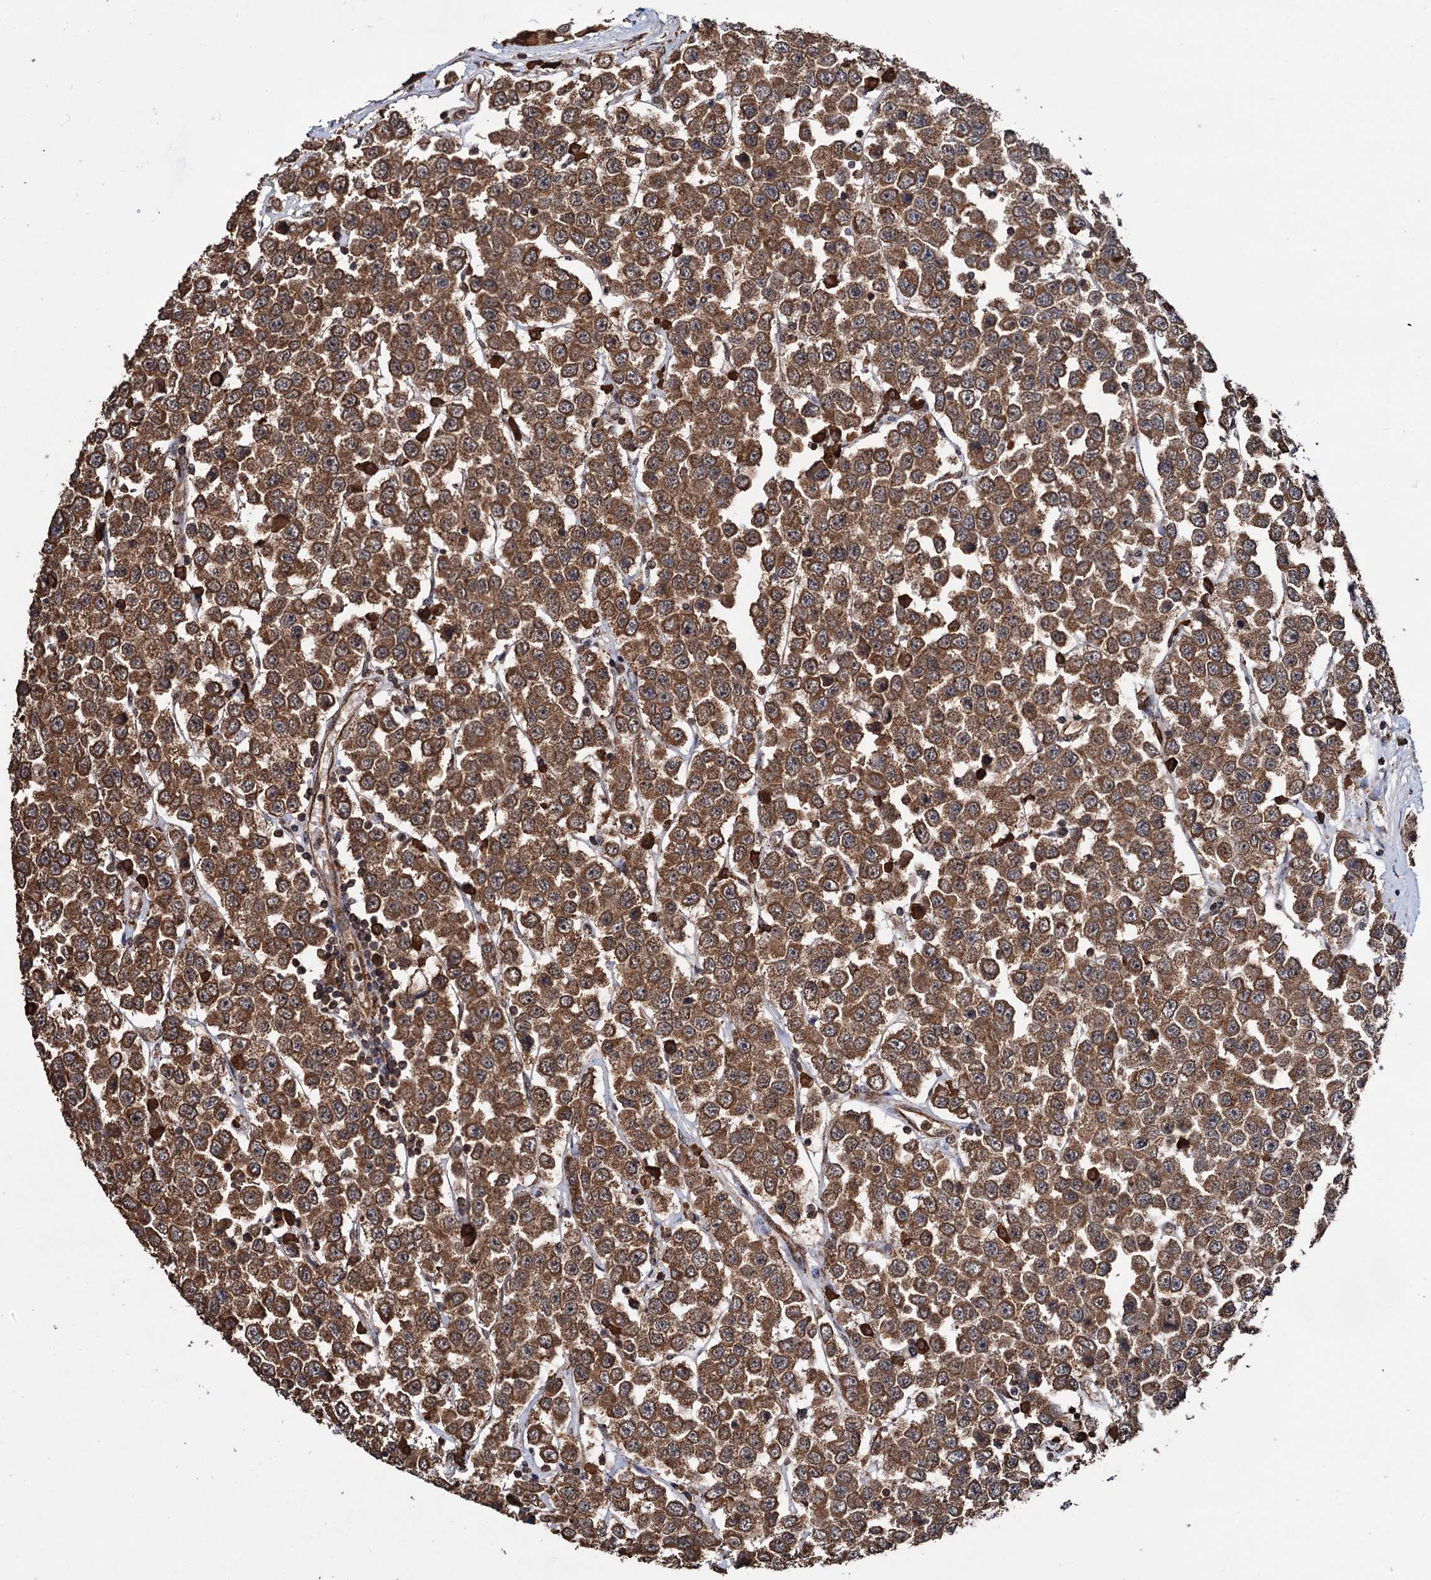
{"staining": {"intensity": "moderate", "quantity": ">75%", "location": "cytoplasmic/membranous"}, "tissue": "testis cancer", "cell_type": "Tumor cells", "image_type": "cancer", "snomed": [{"axis": "morphology", "description": "Seminoma, NOS"}, {"axis": "topography", "description": "Testis"}], "caption": "Seminoma (testis) stained with a protein marker exhibits moderate staining in tumor cells.", "gene": "TBC1D12", "patient": {"sex": "male", "age": 28}}